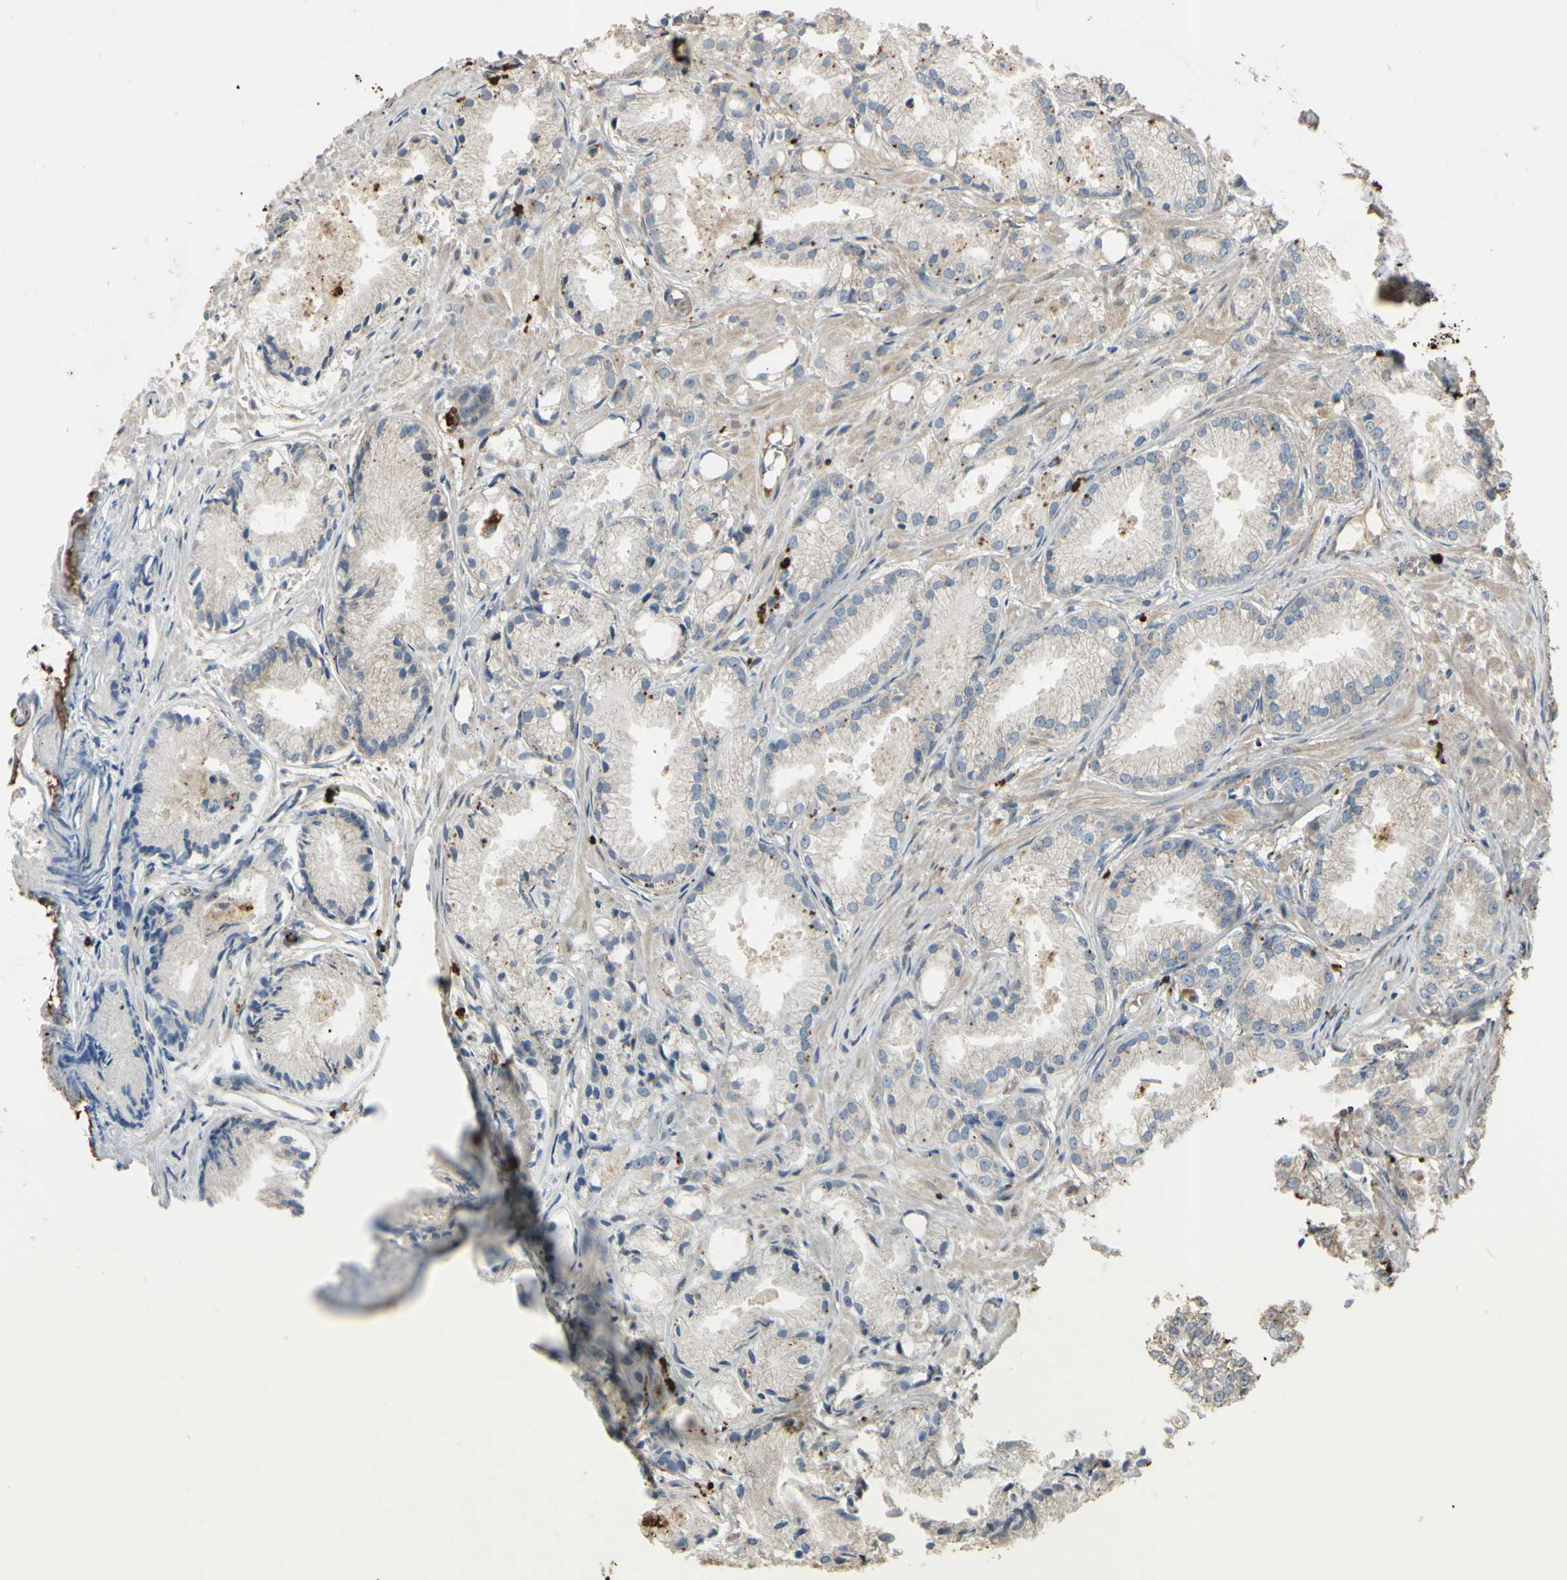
{"staining": {"intensity": "weak", "quantity": ">75%", "location": "cytoplasmic/membranous"}, "tissue": "prostate cancer", "cell_type": "Tumor cells", "image_type": "cancer", "snomed": [{"axis": "morphology", "description": "Adenocarcinoma, Low grade"}, {"axis": "topography", "description": "Prostate"}], "caption": "A high-resolution micrograph shows IHC staining of adenocarcinoma (low-grade) (prostate), which displays weak cytoplasmic/membranous positivity in about >75% of tumor cells.", "gene": "ANGPTL1", "patient": {"sex": "male", "age": 72}}